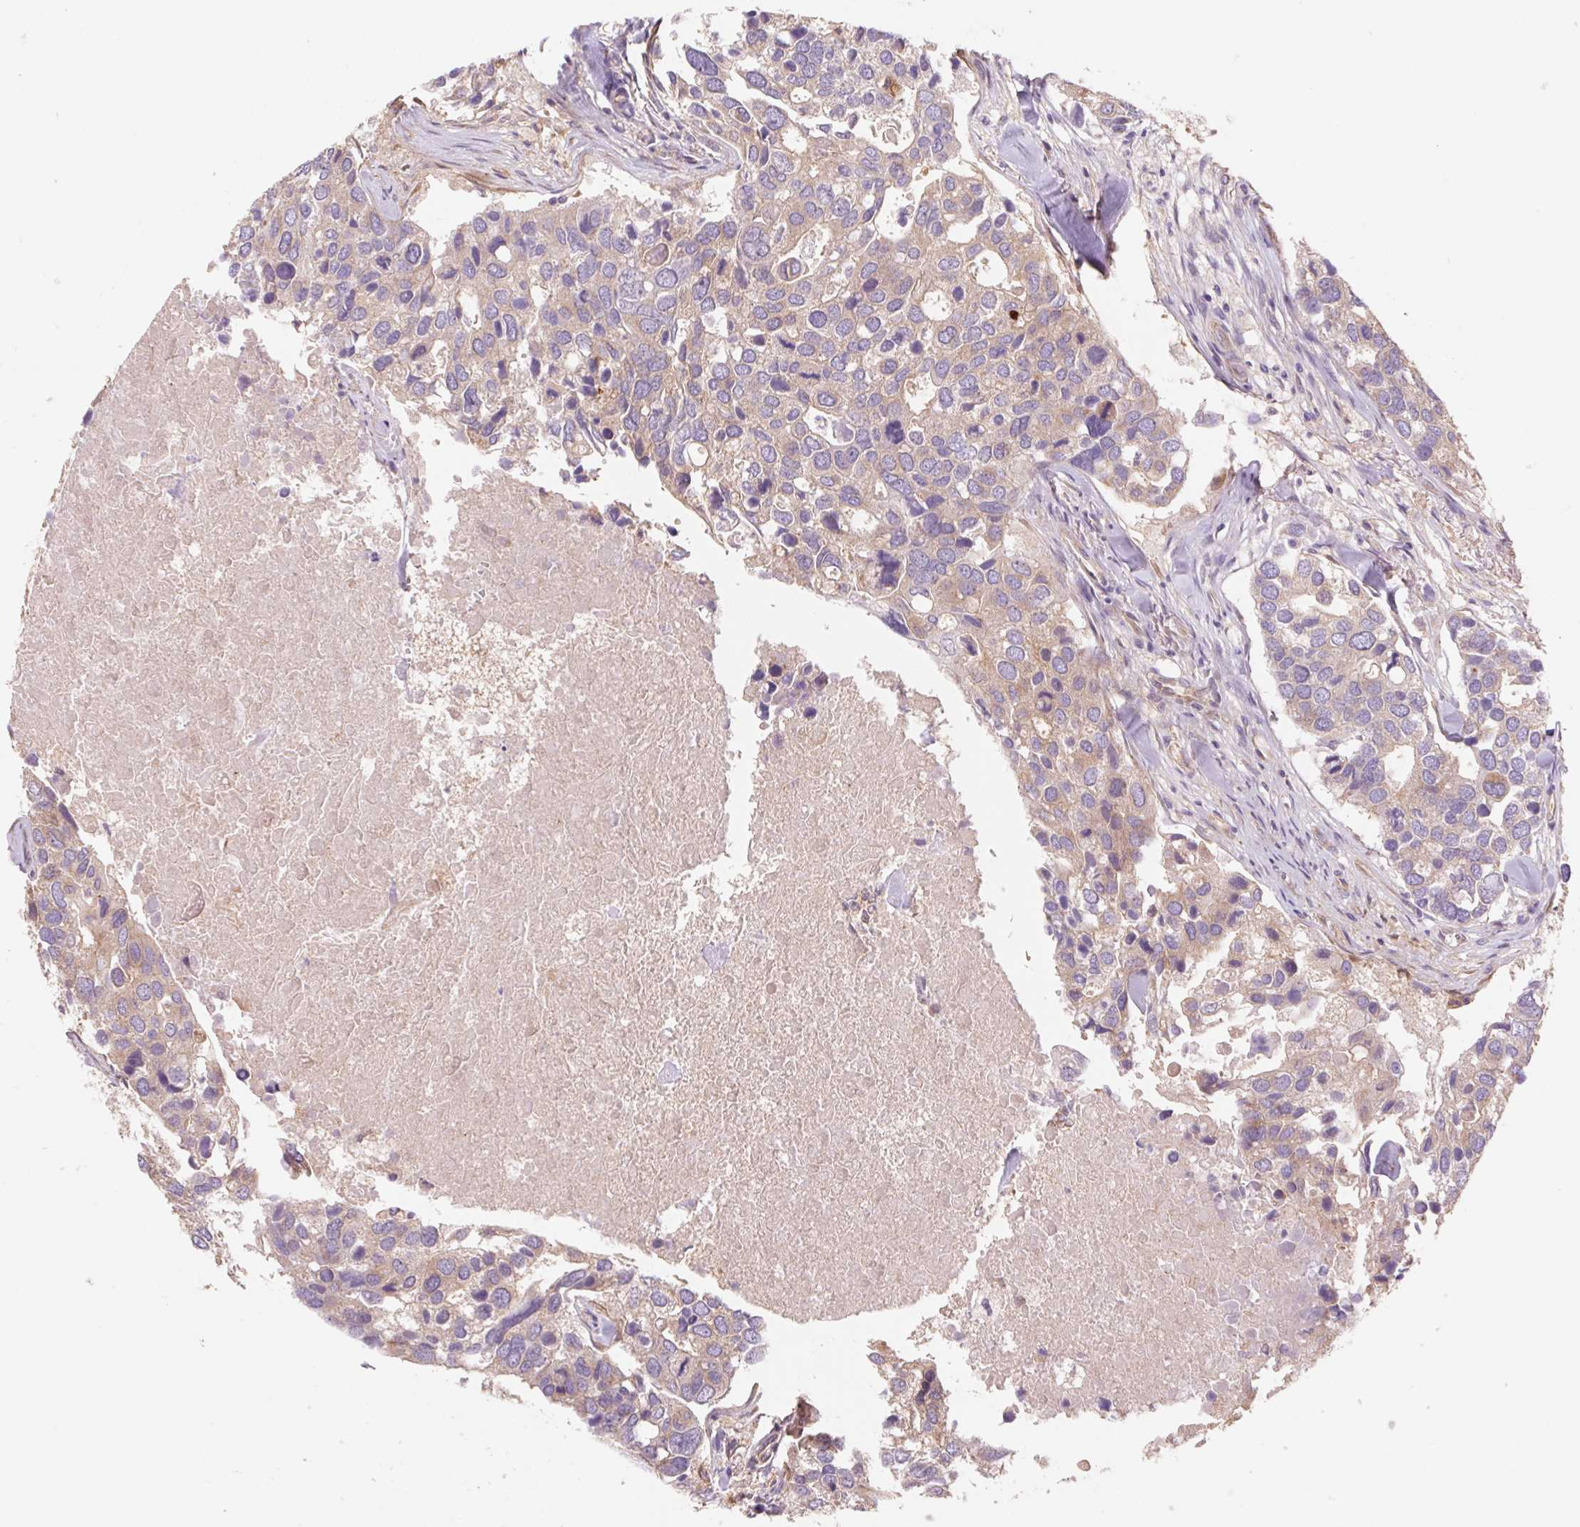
{"staining": {"intensity": "weak", "quantity": ">75%", "location": "cytoplasmic/membranous"}, "tissue": "breast cancer", "cell_type": "Tumor cells", "image_type": "cancer", "snomed": [{"axis": "morphology", "description": "Duct carcinoma"}, {"axis": "topography", "description": "Breast"}], "caption": "Immunohistochemistry image of neoplastic tissue: breast intraductal carcinoma stained using immunohistochemistry displays low levels of weak protein expression localized specifically in the cytoplasmic/membranous of tumor cells, appearing as a cytoplasmic/membranous brown color.", "gene": "RAB1A", "patient": {"sex": "female", "age": 83}}